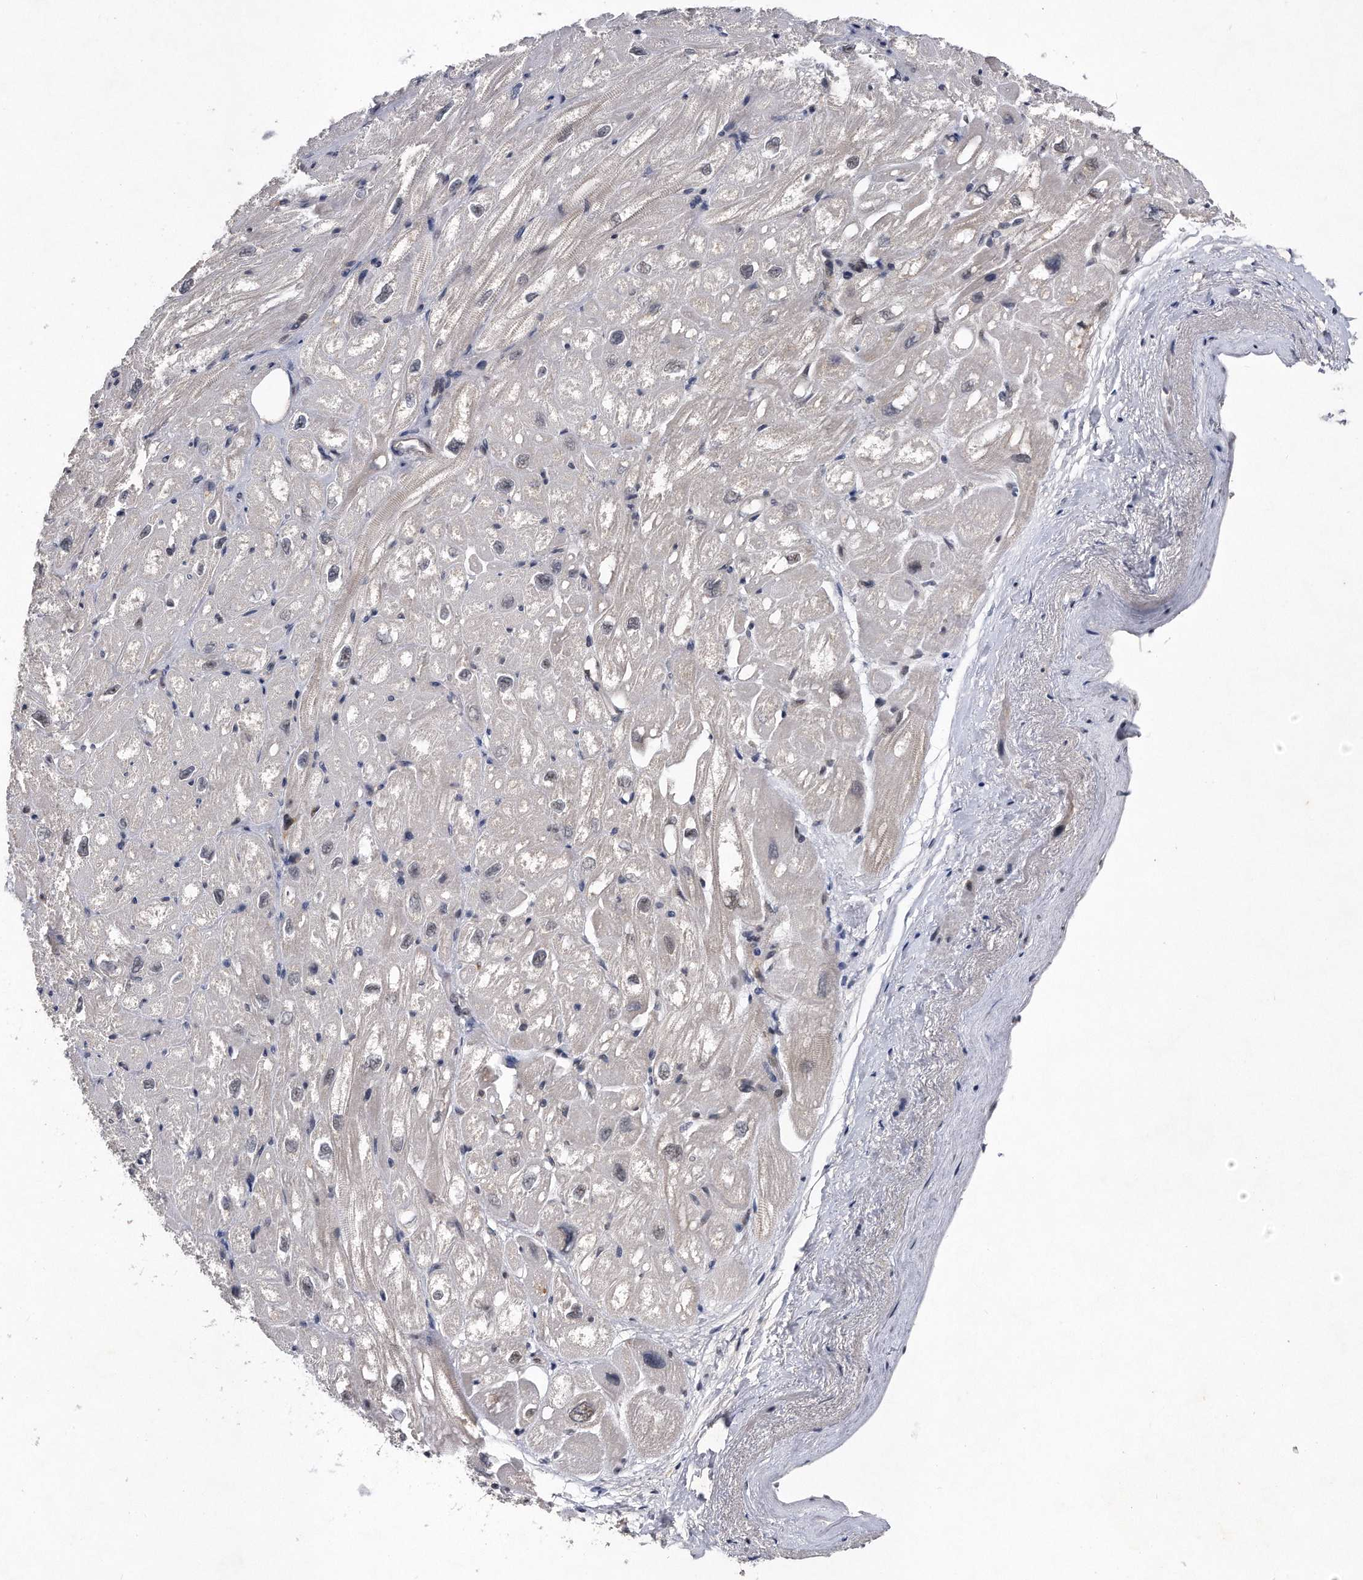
{"staining": {"intensity": "weak", "quantity": "<25%", "location": "cytoplasmic/membranous"}, "tissue": "heart muscle", "cell_type": "Cardiomyocytes", "image_type": "normal", "snomed": [{"axis": "morphology", "description": "Normal tissue, NOS"}, {"axis": "topography", "description": "Heart"}], "caption": "Immunohistochemical staining of unremarkable heart muscle exhibits no significant expression in cardiomyocytes.", "gene": "VIRMA", "patient": {"sex": "male", "age": 50}}